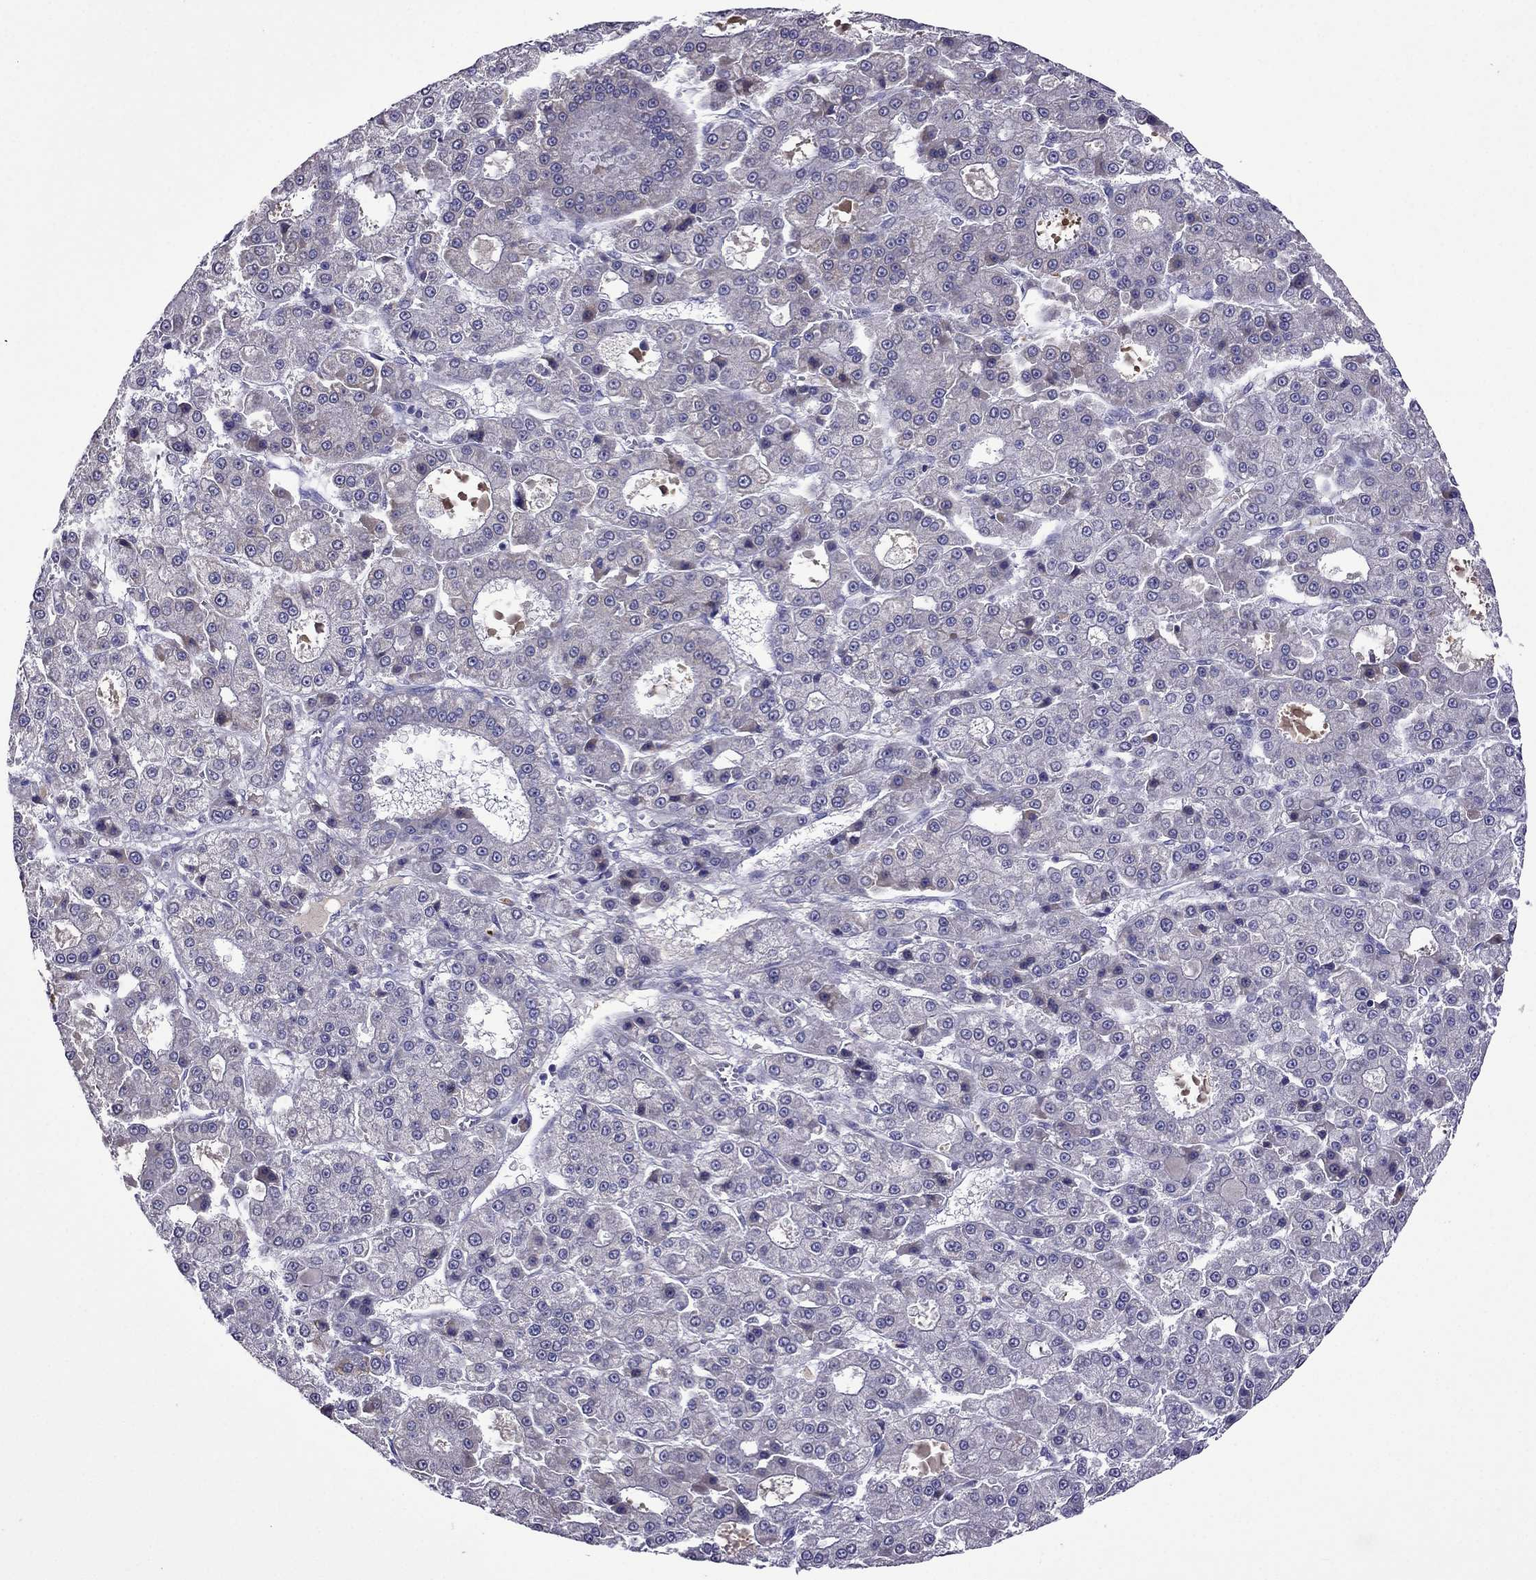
{"staining": {"intensity": "negative", "quantity": "none", "location": "none"}, "tissue": "liver cancer", "cell_type": "Tumor cells", "image_type": "cancer", "snomed": [{"axis": "morphology", "description": "Carcinoma, Hepatocellular, NOS"}, {"axis": "topography", "description": "Liver"}], "caption": "This is an IHC micrograph of human liver cancer (hepatocellular carcinoma). There is no staining in tumor cells.", "gene": "SPTBN4", "patient": {"sex": "male", "age": 70}}